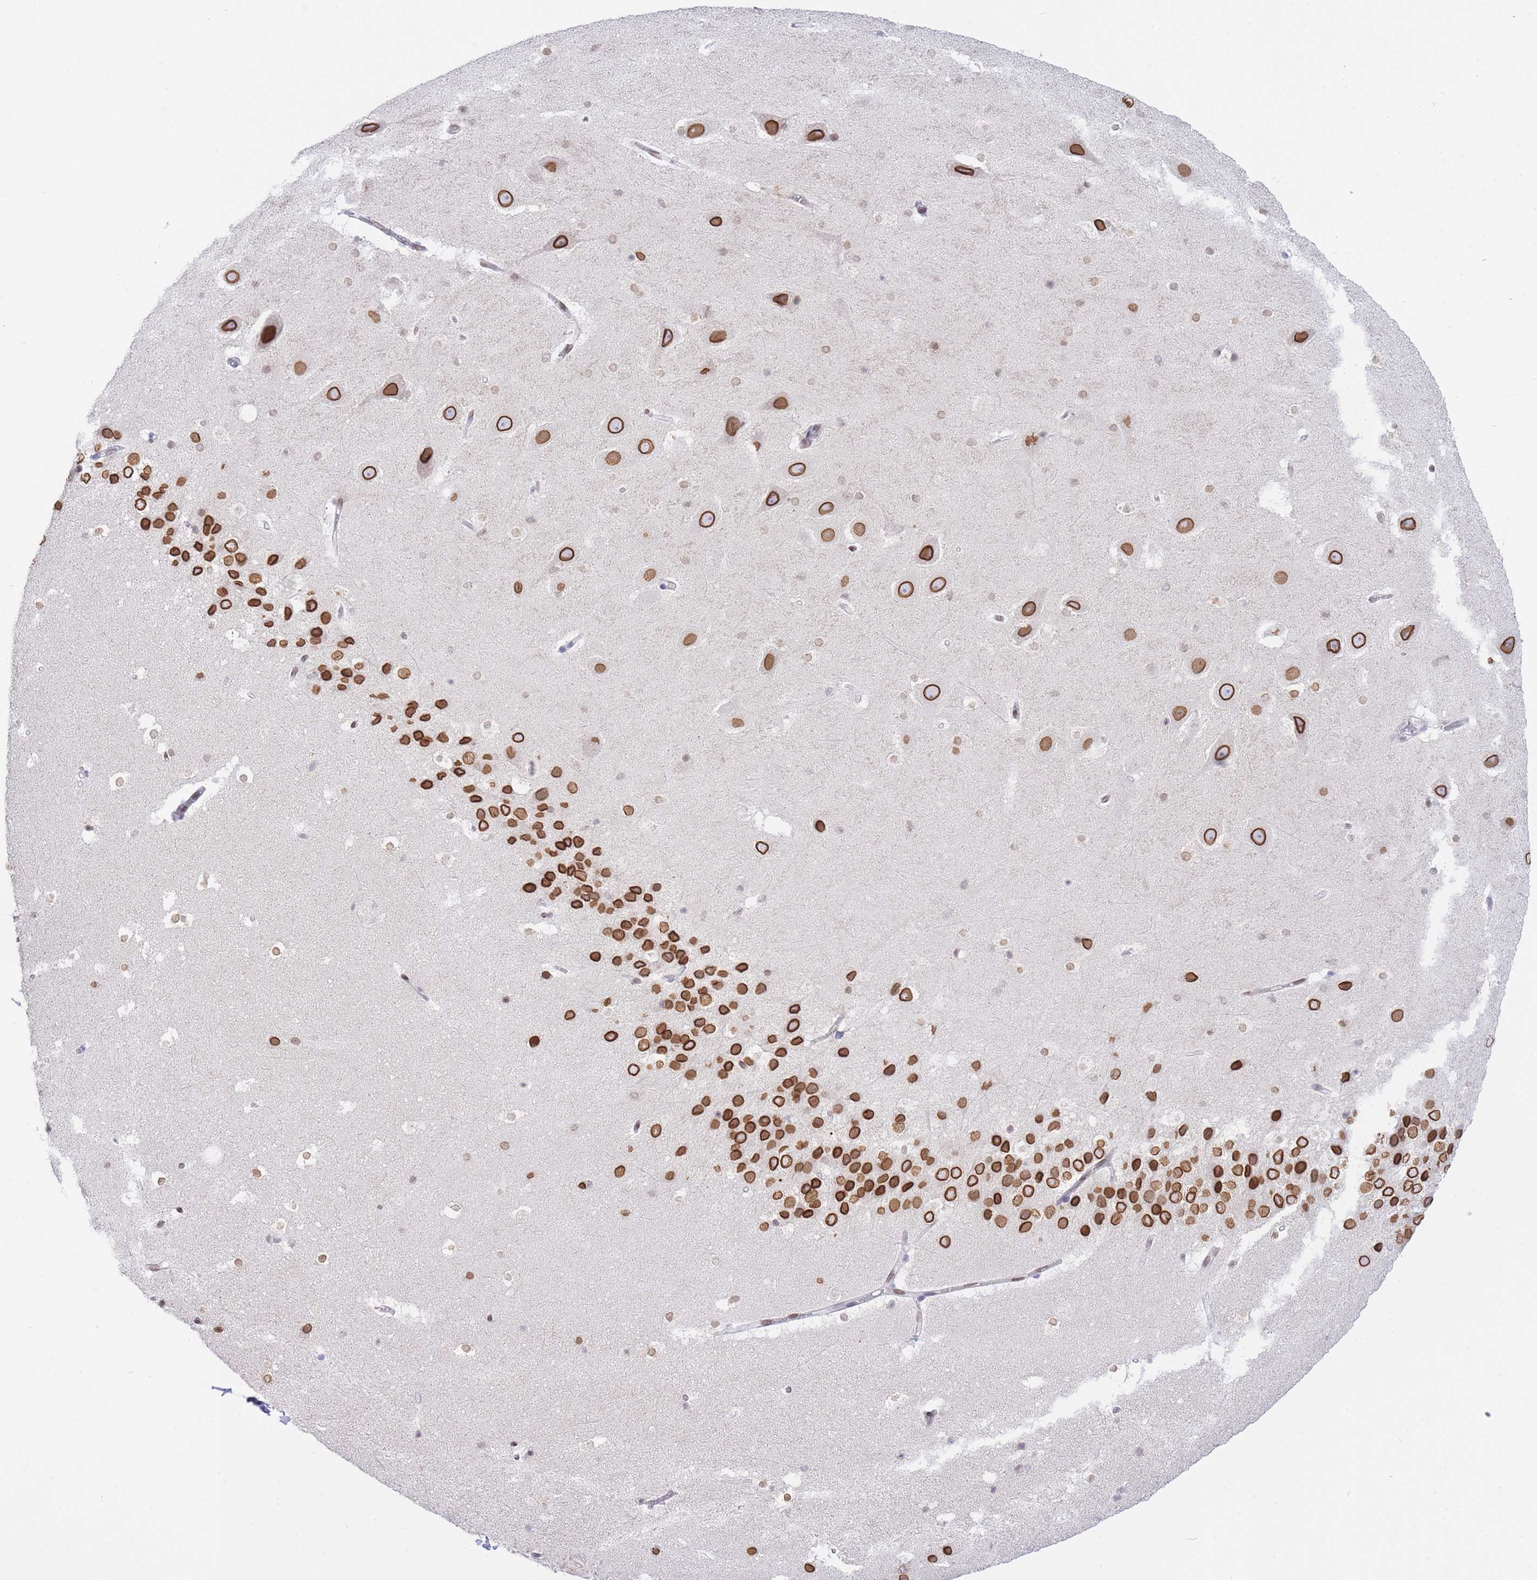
{"staining": {"intensity": "moderate", "quantity": "<25%", "location": "nuclear"}, "tissue": "hippocampus", "cell_type": "Glial cells", "image_type": "normal", "snomed": [{"axis": "morphology", "description": "Normal tissue, NOS"}, {"axis": "topography", "description": "Hippocampus"}], "caption": "Immunohistochemistry micrograph of normal hippocampus: human hippocampus stained using immunohistochemistry (IHC) reveals low levels of moderate protein expression localized specifically in the nuclear of glial cells, appearing as a nuclear brown color.", "gene": "NANP", "patient": {"sex": "male", "age": 37}}